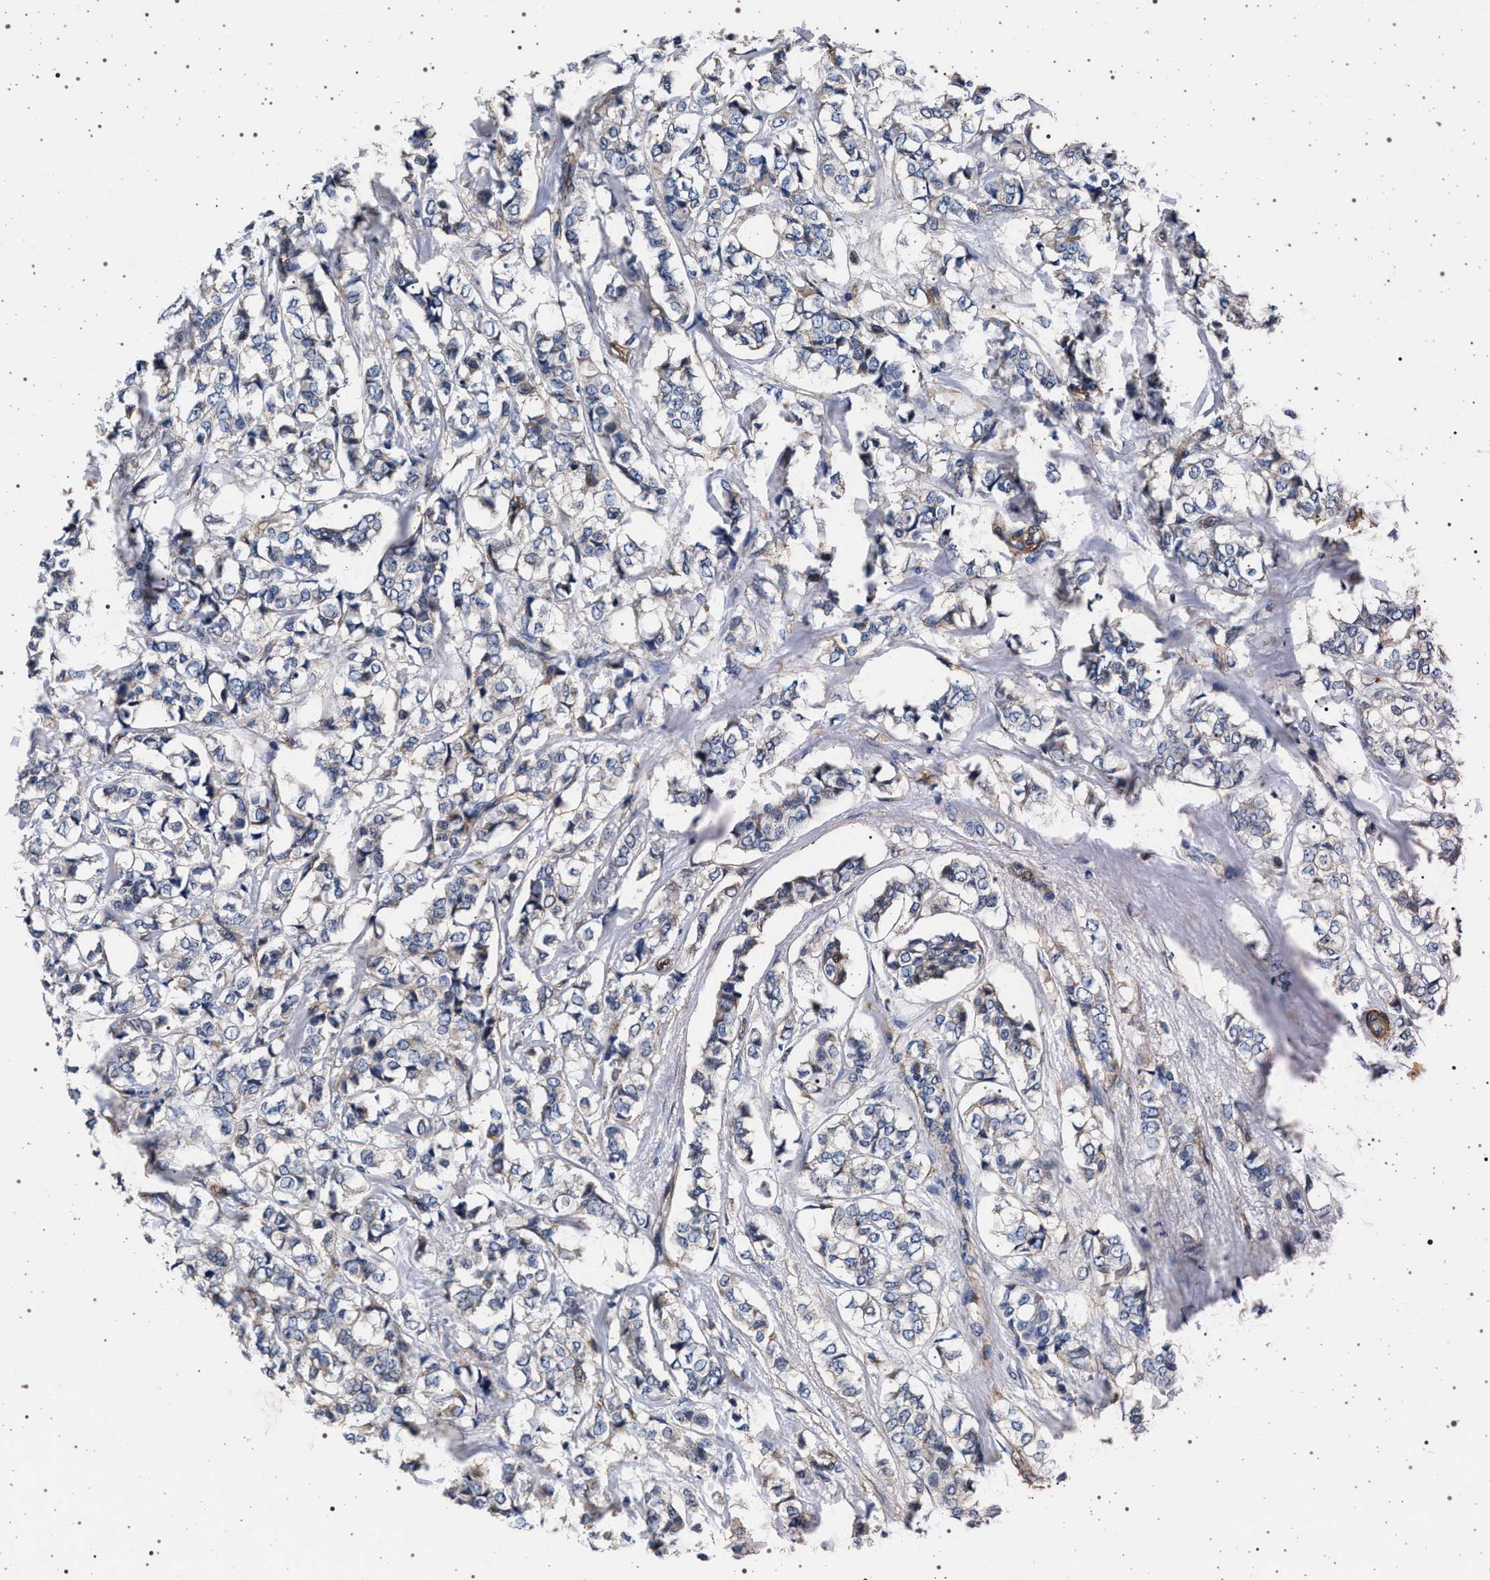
{"staining": {"intensity": "negative", "quantity": "none", "location": "none"}, "tissue": "breast cancer", "cell_type": "Tumor cells", "image_type": "cancer", "snomed": [{"axis": "morphology", "description": "Lobular carcinoma"}, {"axis": "topography", "description": "Breast"}], "caption": "High magnification brightfield microscopy of breast cancer (lobular carcinoma) stained with DAB (3,3'-diaminobenzidine) (brown) and counterstained with hematoxylin (blue): tumor cells show no significant expression.", "gene": "KCNK6", "patient": {"sex": "female", "age": 60}}